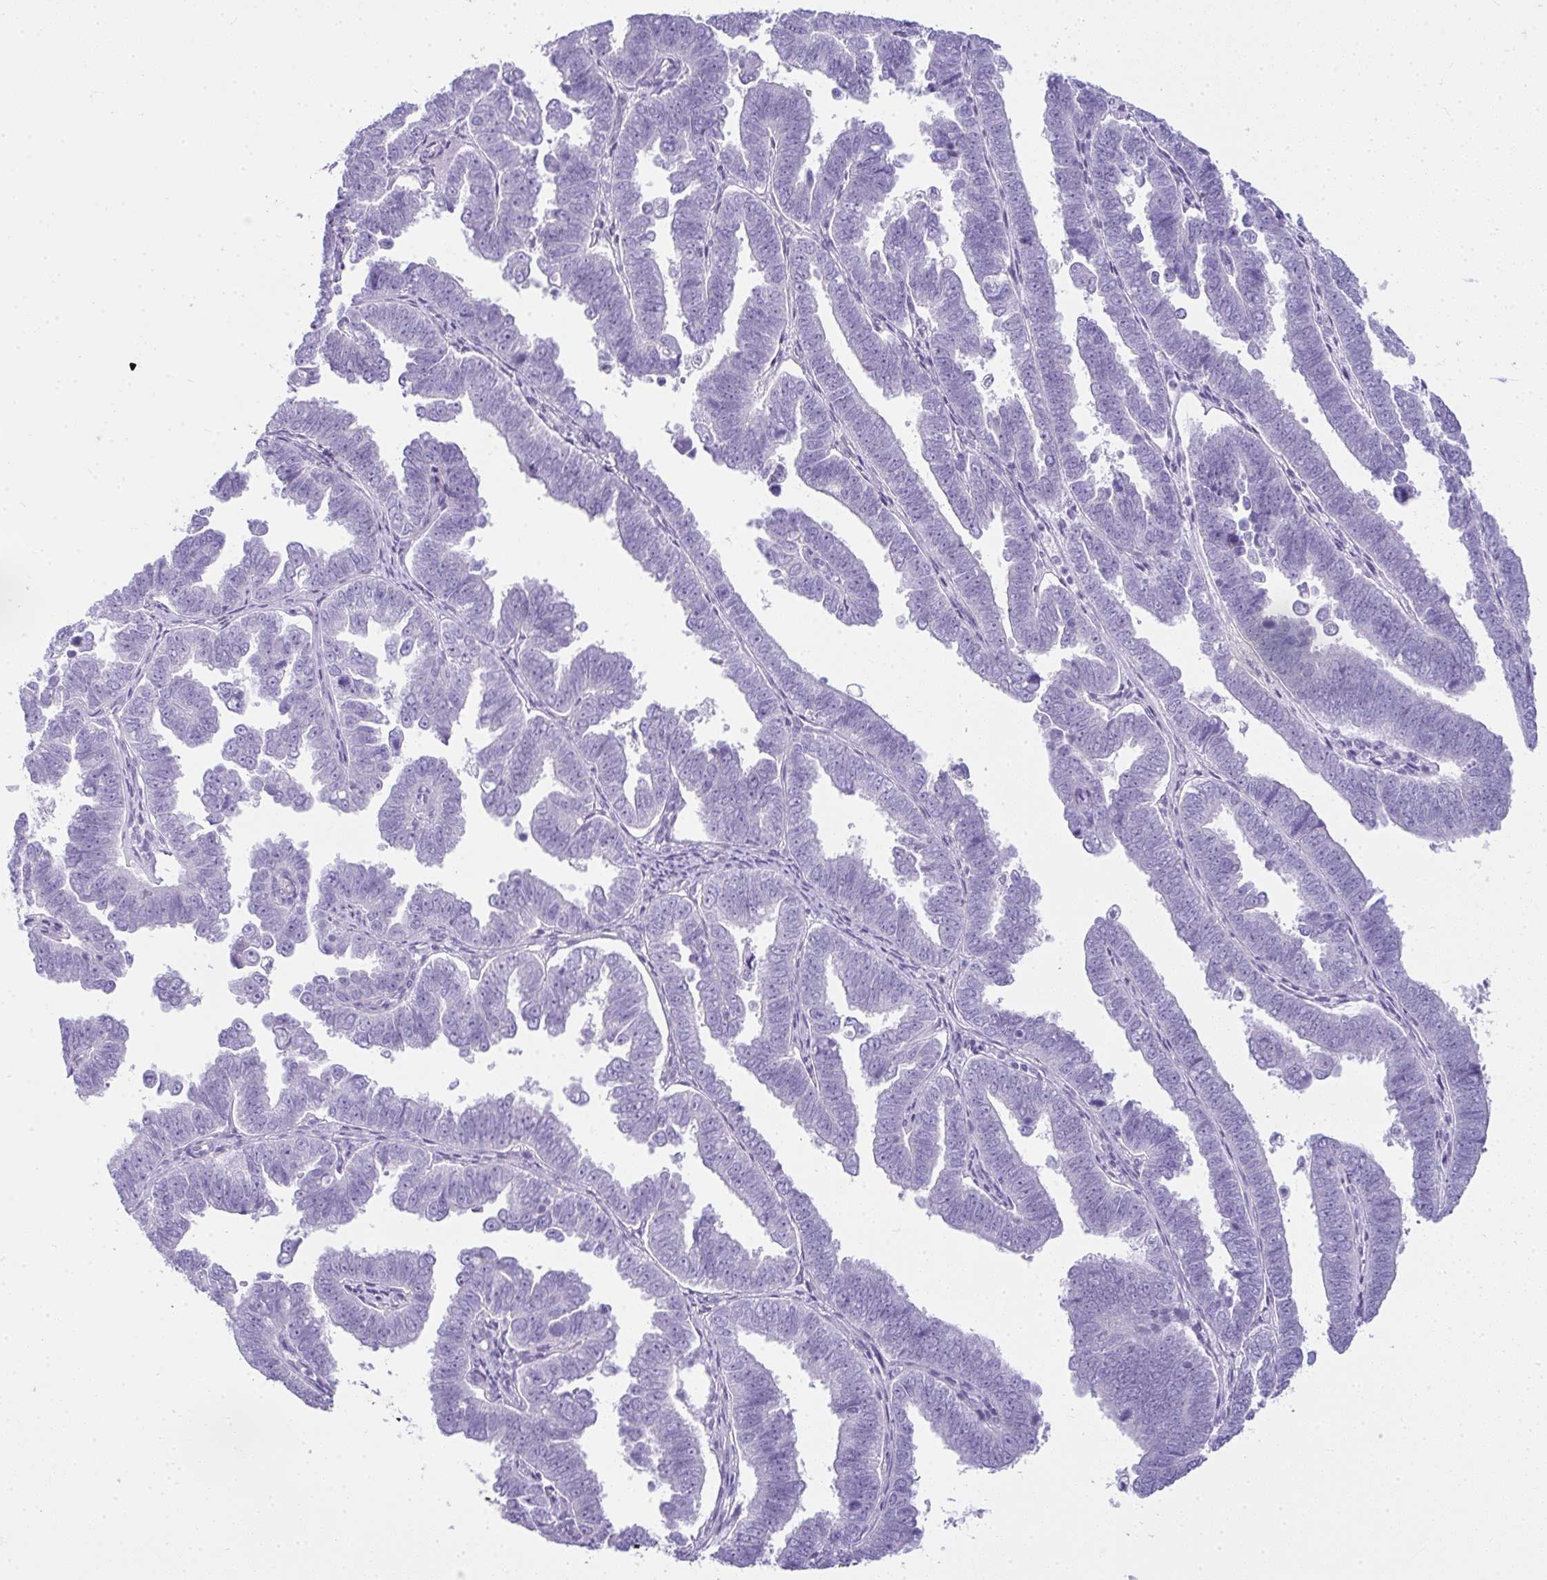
{"staining": {"intensity": "negative", "quantity": "none", "location": "none"}, "tissue": "endometrial cancer", "cell_type": "Tumor cells", "image_type": "cancer", "snomed": [{"axis": "morphology", "description": "Adenocarcinoma, NOS"}, {"axis": "topography", "description": "Endometrium"}], "caption": "An image of endometrial adenocarcinoma stained for a protein displays no brown staining in tumor cells.", "gene": "RASL10A", "patient": {"sex": "female", "age": 75}}